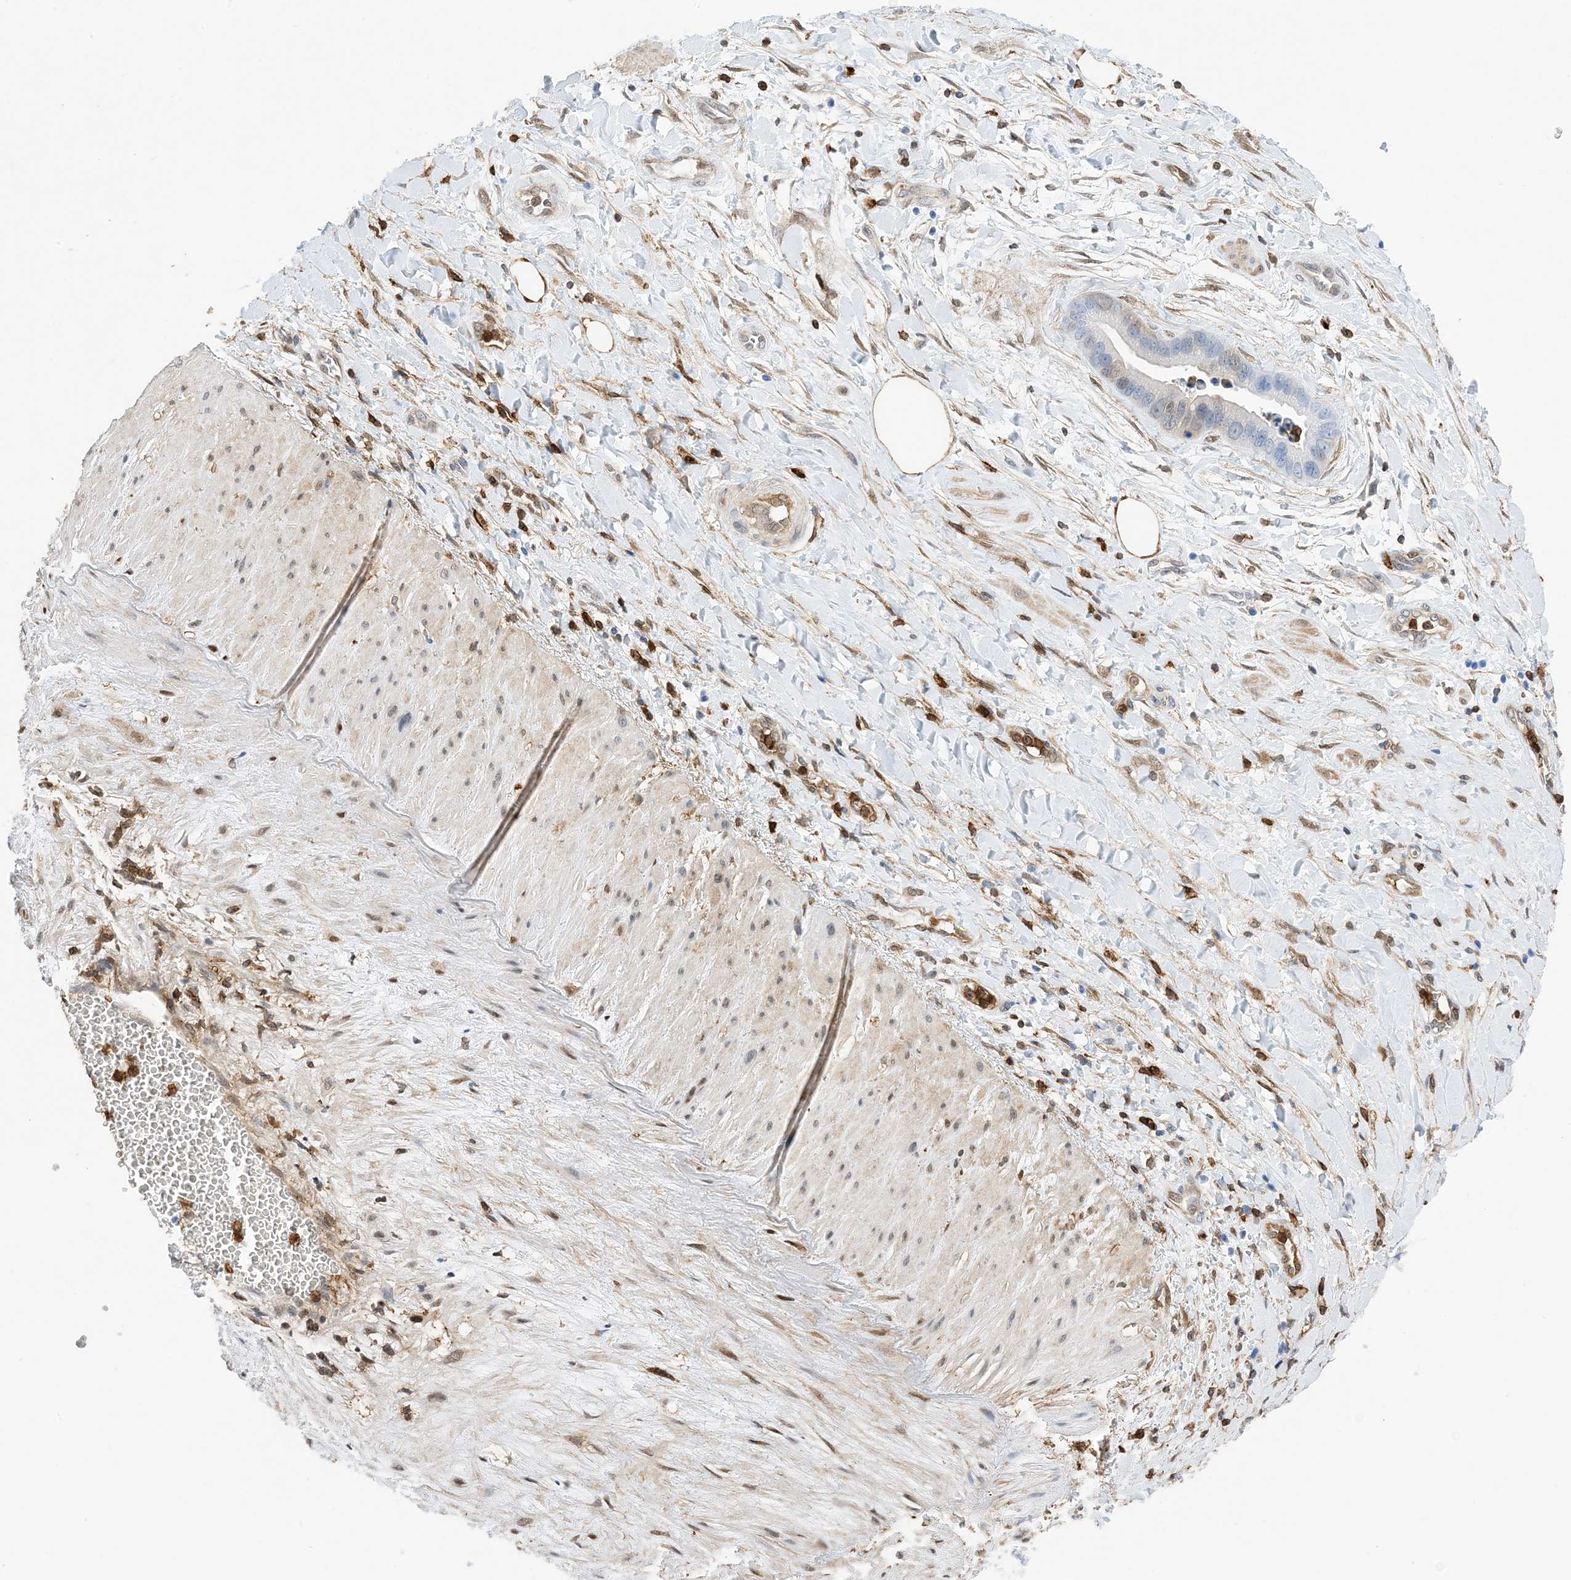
{"staining": {"intensity": "moderate", "quantity": ">75%", "location": "cytoplasmic/membranous,nuclear"}, "tissue": "adipose tissue", "cell_type": "Adipocytes", "image_type": "normal", "snomed": [{"axis": "morphology", "description": "Normal tissue, NOS"}, {"axis": "morphology", "description": "Adenocarcinoma, NOS"}, {"axis": "topography", "description": "Pancreas"}, {"axis": "topography", "description": "Peripheral nerve tissue"}], "caption": "The histopathology image demonstrates staining of unremarkable adipose tissue, revealing moderate cytoplasmic/membranous,nuclear protein staining (brown color) within adipocytes.", "gene": "ANXA1", "patient": {"sex": "male", "age": 59}}